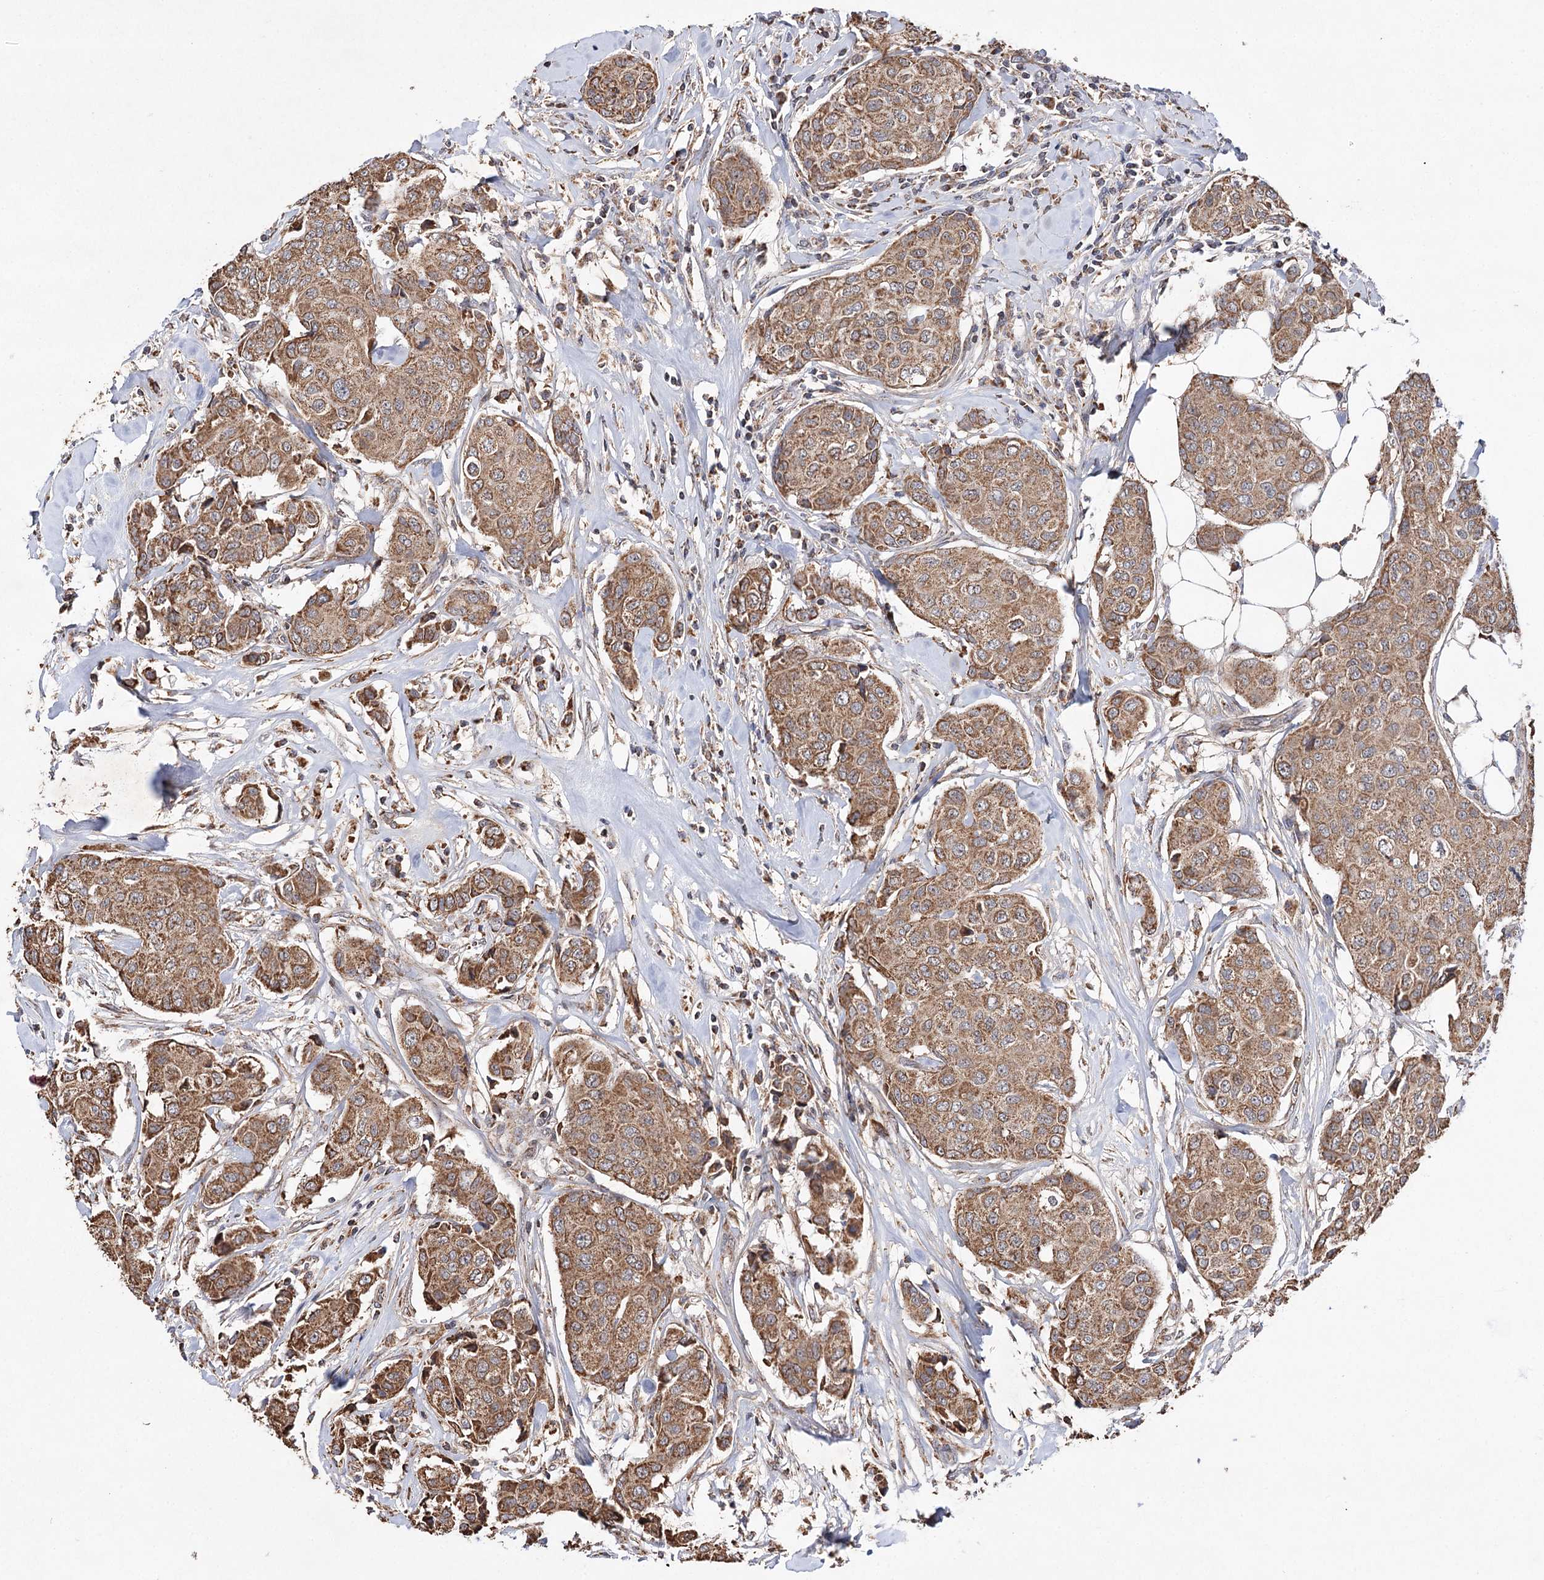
{"staining": {"intensity": "moderate", "quantity": ">75%", "location": "cytoplasmic/membranous"}, "tissue": "breast cancer", "cell_type": "Tumor cells", "image_type": "cancer", "snomed": [{"axis": "morphology", "description": "Duct carcinoma"}, {"axis": "topography", "description": "Breast"}], "caption": "Brown immunohistochemical staining in breast cancer (invasive ductal carcinoma) displays moderate cytoplasmic/membranous expression in approximately >75% of tumor cells. The staining was performed using DAB (3,3'-diaminobenzidine) to visualize the protein expression in brown, while the nuclei were stained in blue with hematoxylin (Magnification: 20x).", "gene": "PIK3CB", "patient": {"sex": "female", "age": 80}}